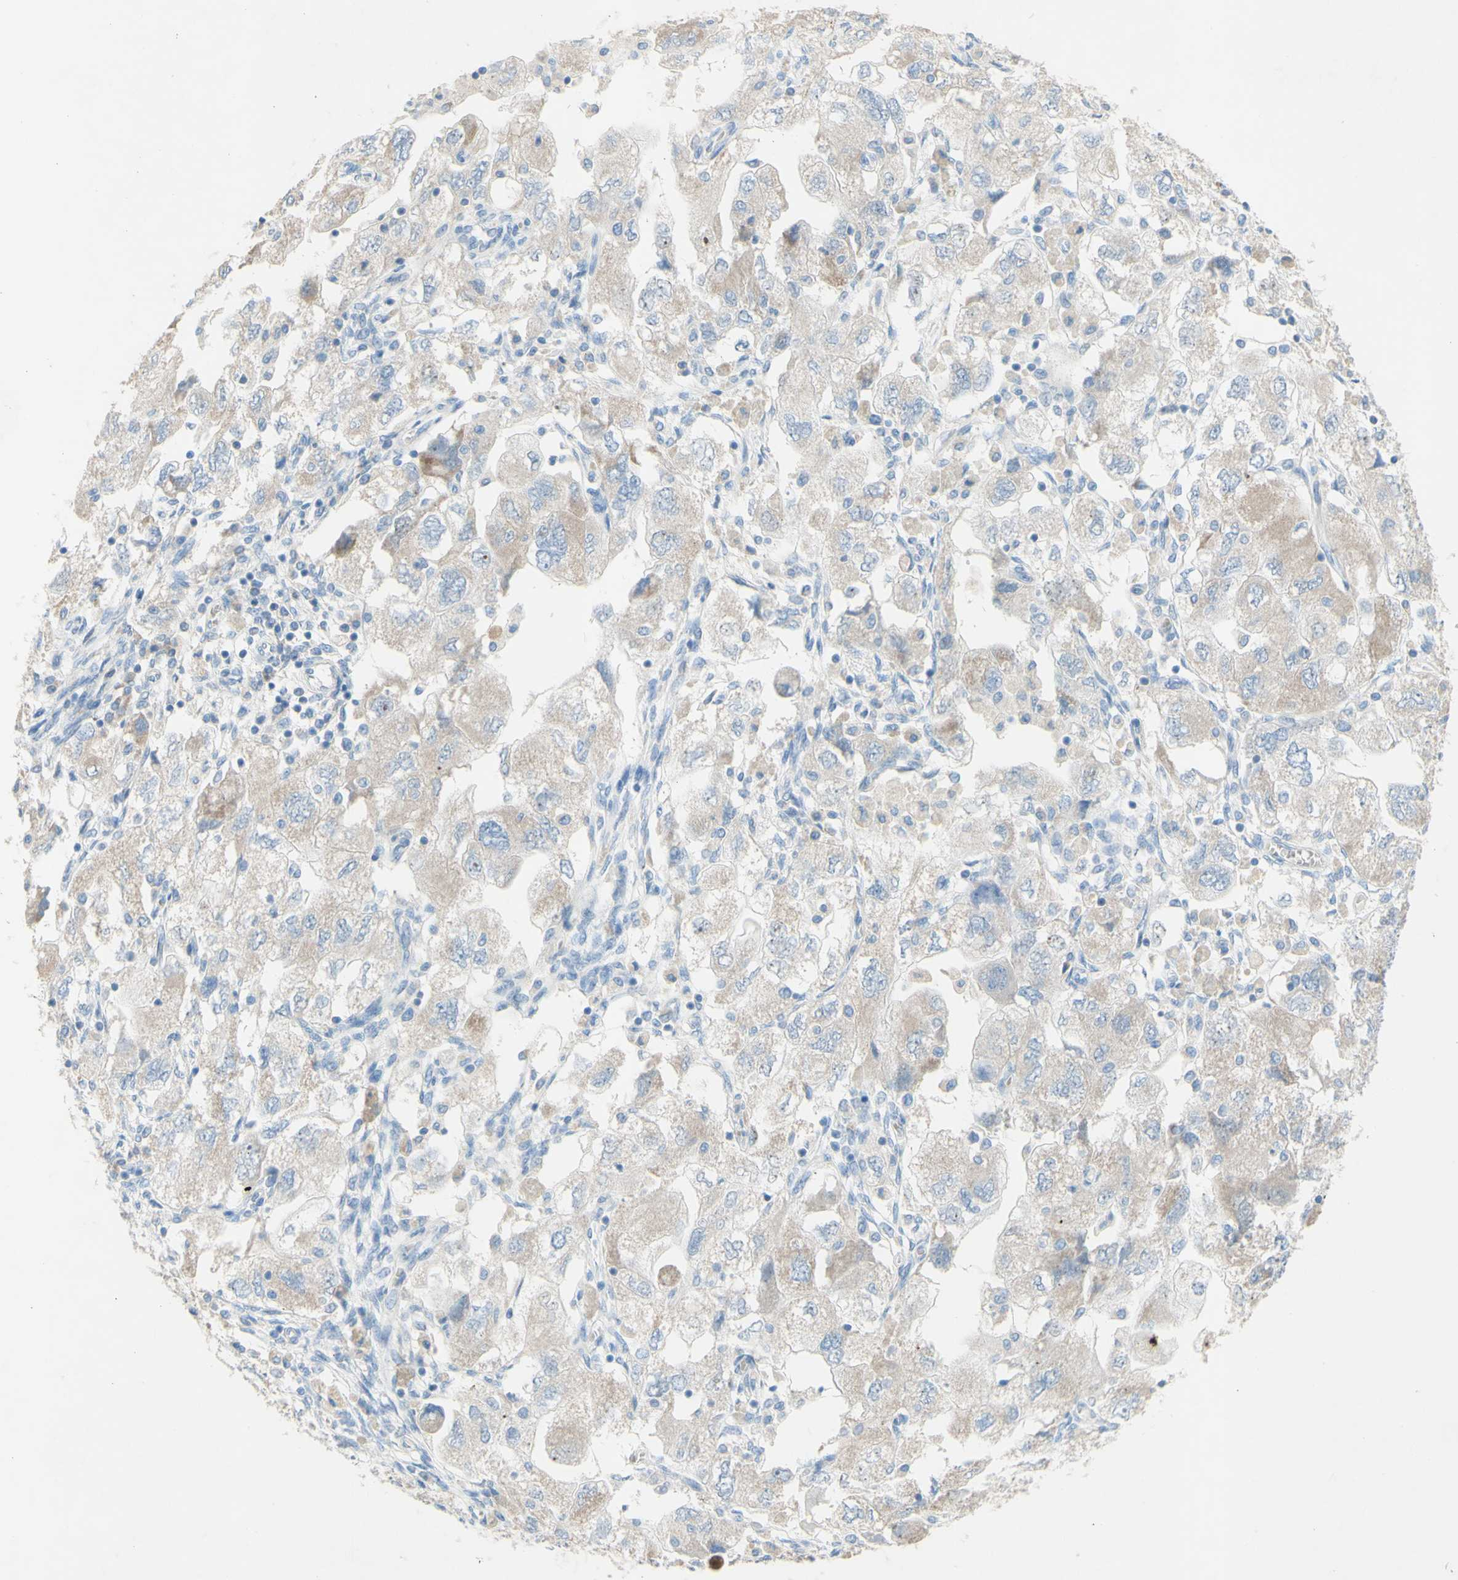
{"staining": {"intensity": "negative", "quantity": "none", "location": "none"}, "tissue": "ovarian cancer", "cell_type": "Tumor cells", "image_type": "cancer", "snomed": [{"axis": "morphology", "description": "Carcinoma, NOS"}, {"axis": "morphology", "description": "Cystadenocarcinoma, serous, NOS"}, {"axis": "topography", "description": "Ovary"}], "caption": "Immunohistochemical staining of human carcinoma (ovarian) exhibits no significant expression in tumor cells.", "gene": "ACADL", "patient": {"sex": "female", "age": 69}}